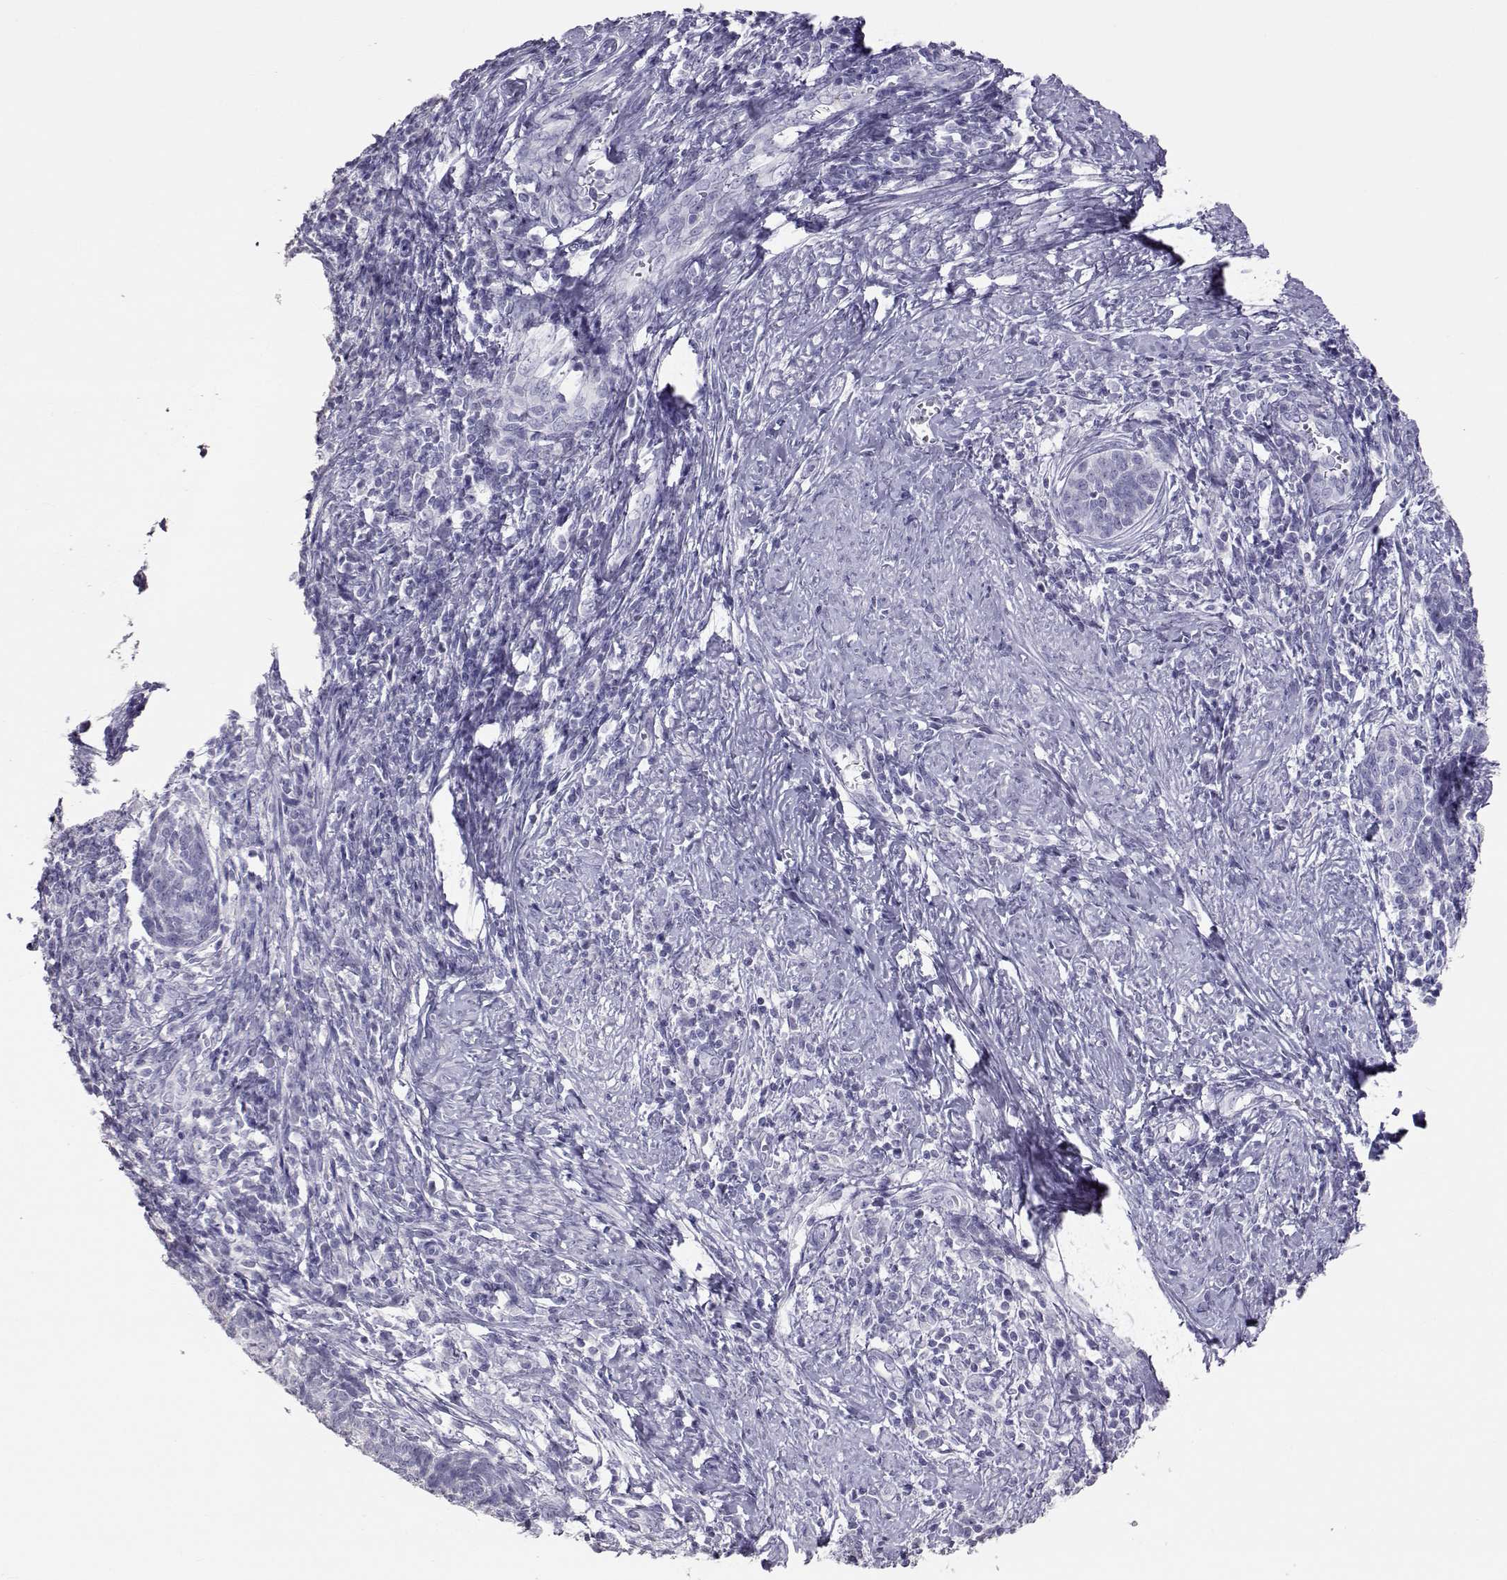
{"staining": {"intensity": "negative", "quantity": "none", "location": "none"}, "tissue": "cervical cancer", "cell_type": "Tumor cells", "image_type": "cancer", "snomed": [{"axis": "morphology", "description": "Squamous cell carcinoma, NOS"}, {"axis": "topography", "description": "Cervix"}], "caption": "High magnification brightfield microscopy of cervical cancer stained with DAB (3,3'-diaminobenzidine) (brown) and counterstained with hematoxylin (blue): tumor cells show no significant positivity. The staining is performed using DAB brown chromogen with nuclei counter-stained in using hematoxylin.", "gene": "PMCH", "patient": {"sex": "female", "age": 39}}